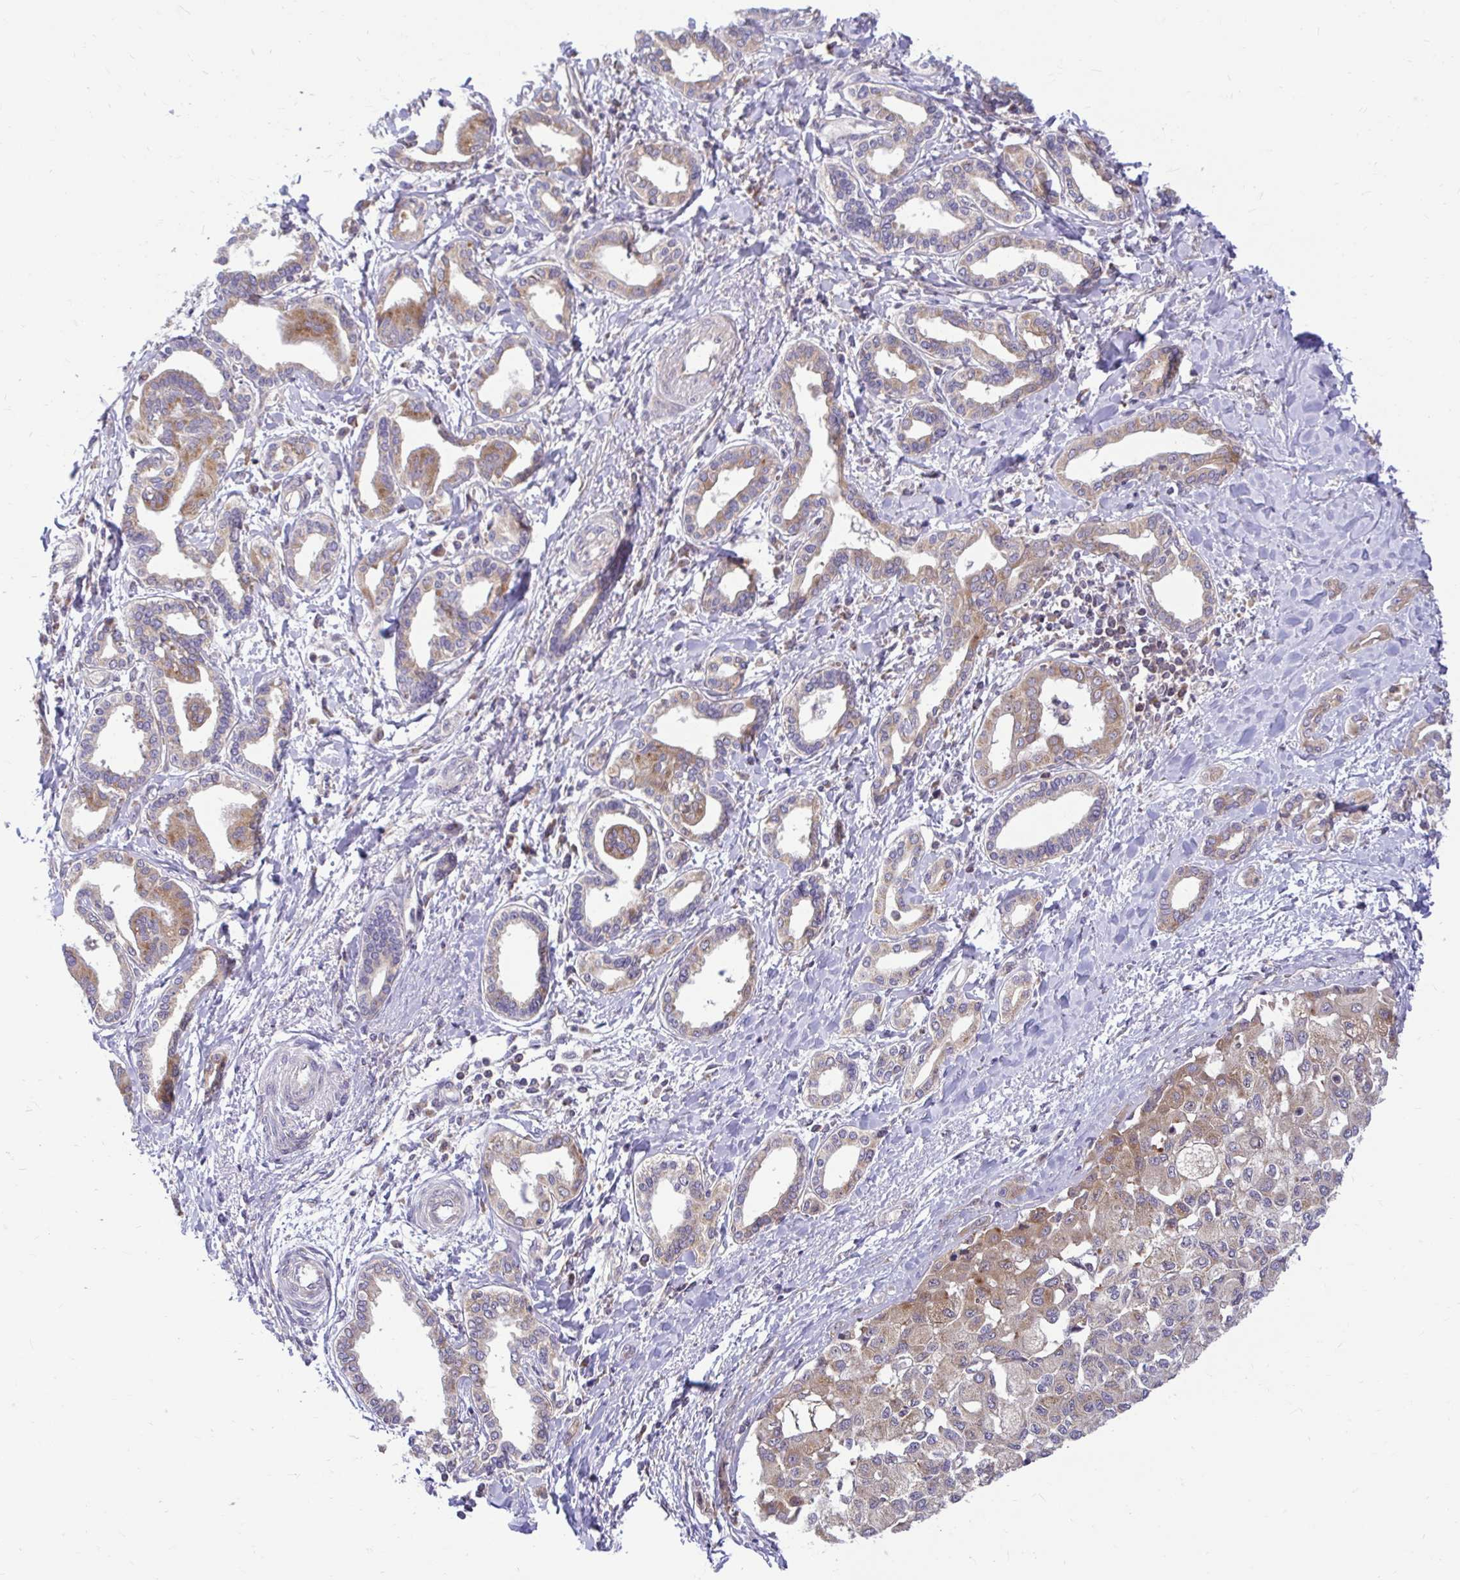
{"staining": {"intensity": "moderate", "quantity": ">75%", "location": "cytoplasmic/membranous"}, "tissue": "liver cancer", "cell_type": "Tumor cells", "image_type": "cancer", "snomed": [{"axis": "morphology", "description": "Cholangiocarcinoma"}, {"axis": "topography", "description": "Liver"}], "caption": "Liver cancer stained with immunohistochemistry (IHC) demonstrates moderate cytoplasmic/membranous staining in approximately >75% of tumor cells.", "gene": "VTI1B", "patient": {"sex": "female", "age": 77}}